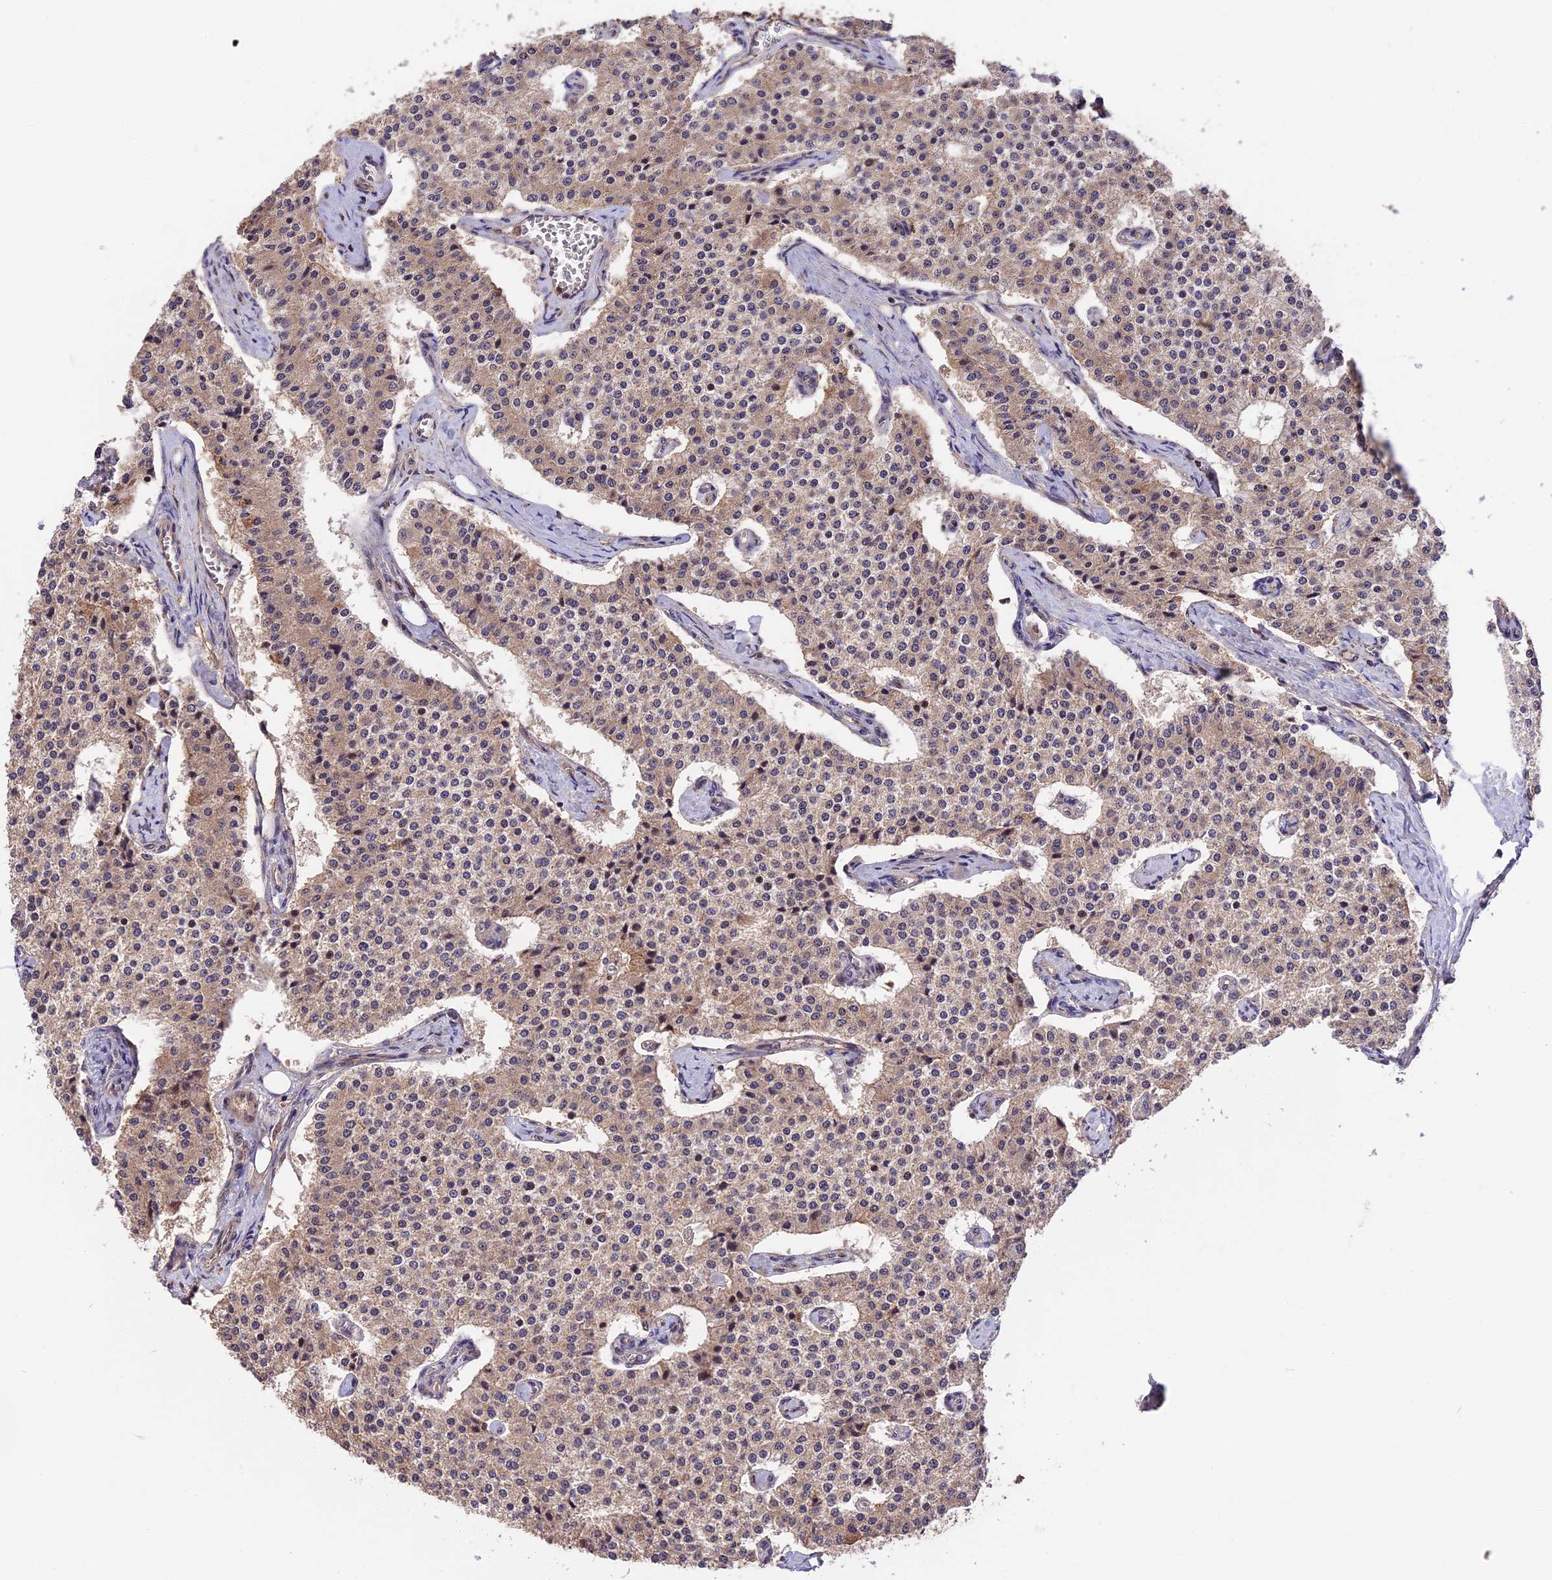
{"staining": {"intensity": "weak", "quantity": "25%-75%", "location": "cytoplasmic/membranous"}, "tissue": "carcinoid", "cell_type": "Tumor cells", "image_type": "cancer", "snomed": [{"axis": "morphology", "description": "Carcinoid, malignant, NOS"}, {"axis": "topography", "description": "Colon"}], "caption": "Immunohistochemical staining of carcinoid (malignant) shows low levels of weak cytoplasmic/membranous staining in about 25%-75% of tumor cells.", "gene": "ESCO1", "patient": {"sex": "female", "age": 52}}